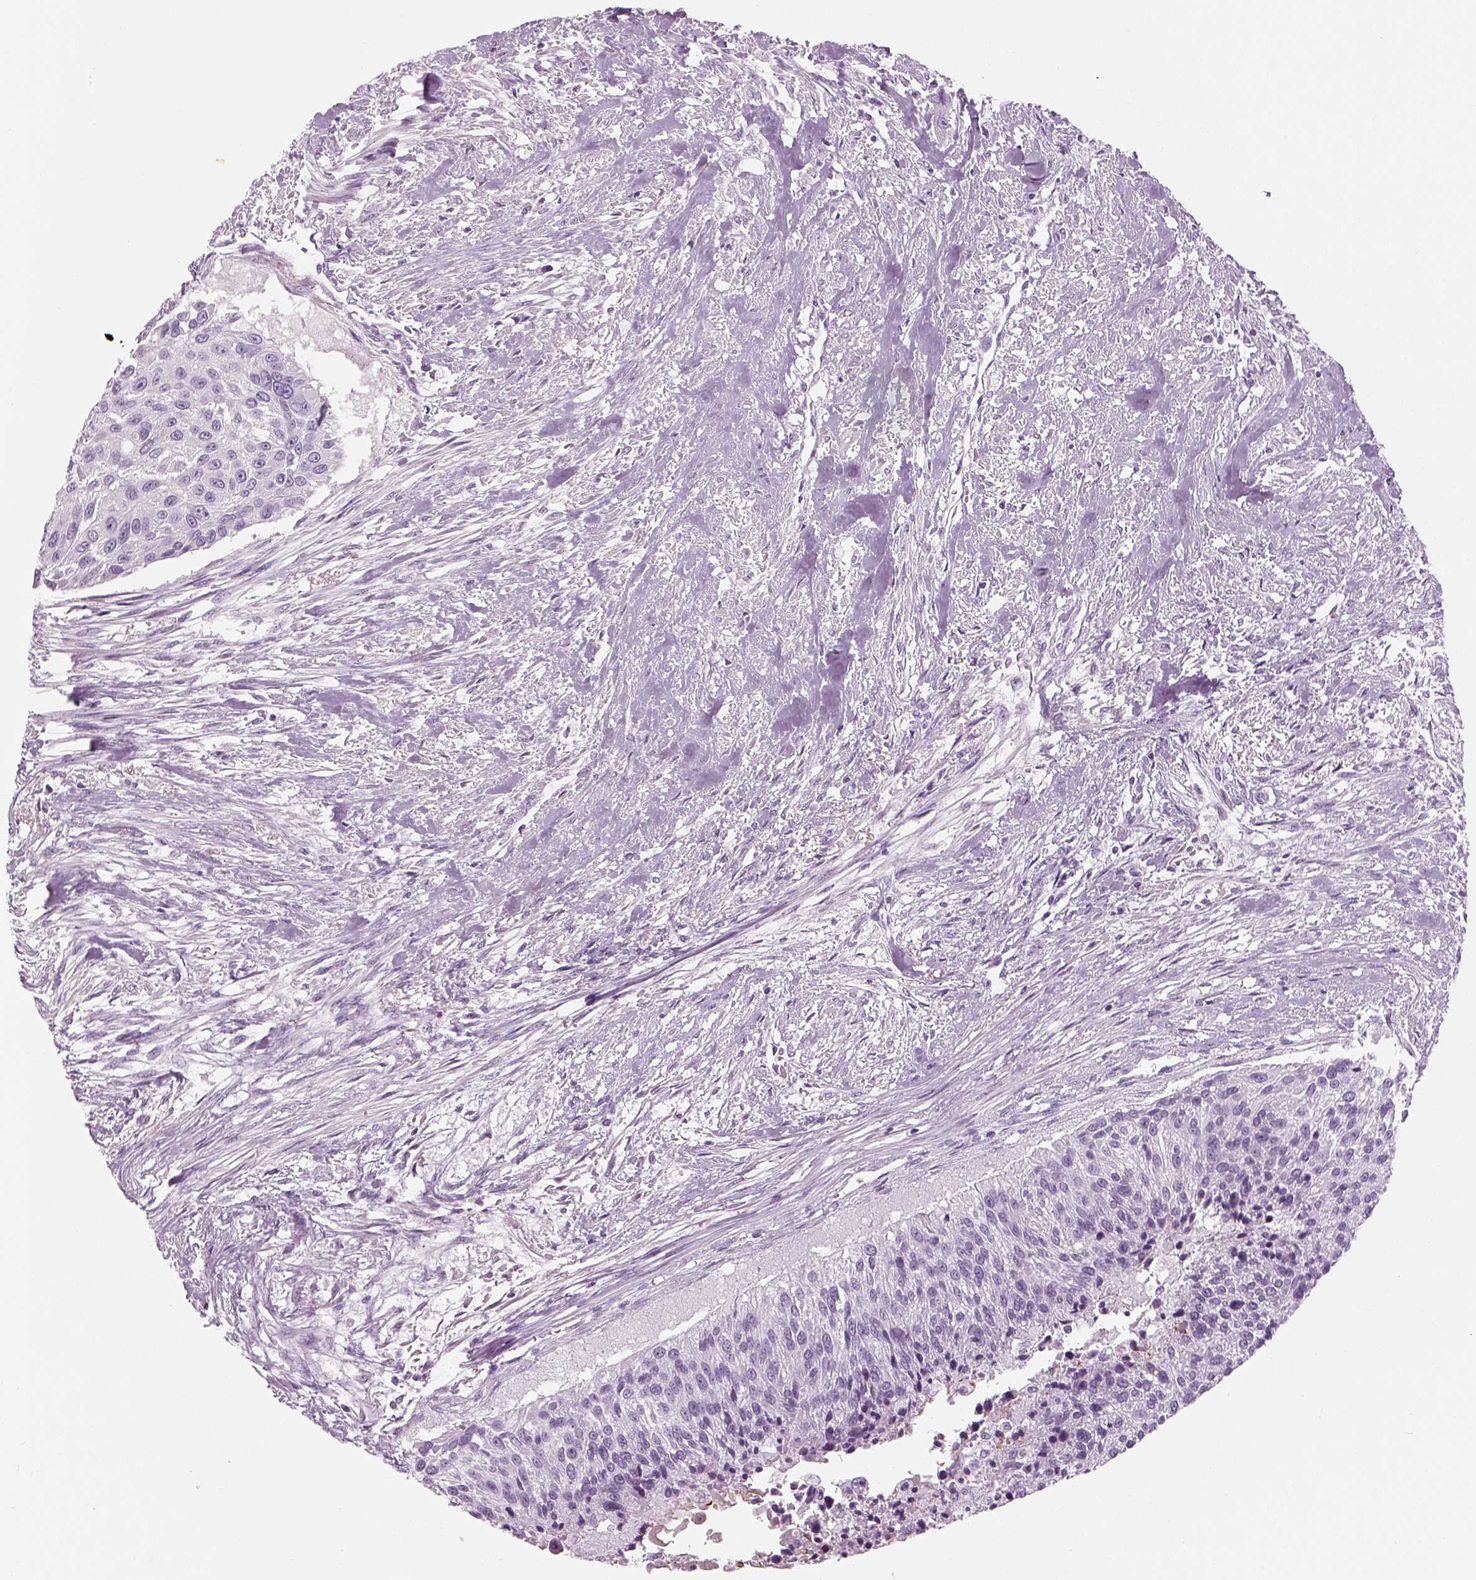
{"staining": {"intensity": "negative", "quantity": "none", "location": "none"}, "tissue": "urothelial cancer", "cell_type": "Tumor cells", "image_type": "cancer", "snomed": [{"axis": "morphology", "description": "Urothelial carcinoma, NOS"}, {"axis": "topography", "description": "Urinary bladder"}], "caption": "This micrograph is of urothelial cancer stained with IHC to label a protein in brown with the nuclei are counter-stained blue. There is no staining in tumor cells.", "gene": "SAG", "patient": {"sex": "male", "age": 55}}